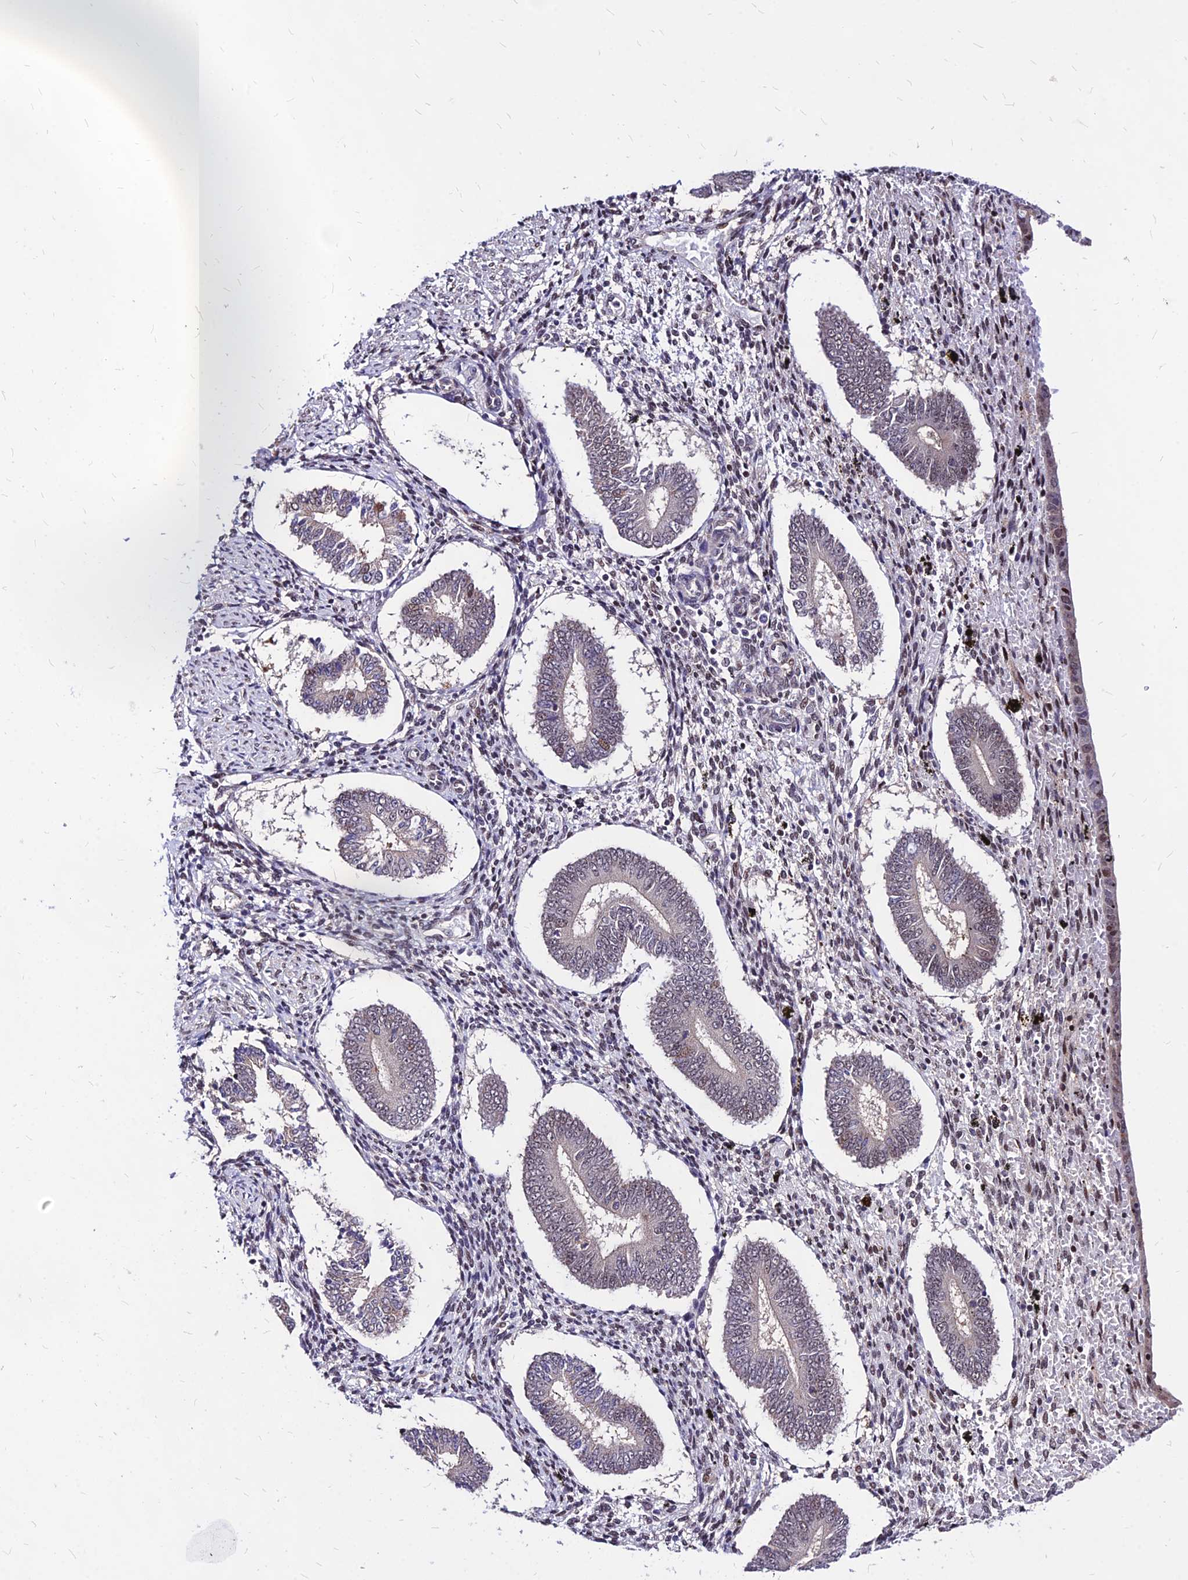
{"staining": {"intensity": "moderate", "quantity": "<25%", "location": "nuclear"}, "tissue": "endometrium", "cell_type": "Cells in endometrial stroma", "image_type": "normal", "snomed": [{"axis": "morphology", "description": "Normal tissue, NOS"}, {"axis": "topography", "description": "Endometrium"}], "caption": "A brown stain labels moderate nuclear staining of a protein in cells in endometrial stroma of unremarkable human endometrium.", "gene": "DDX55", "patient": {"sex": "female", "age": 42}}